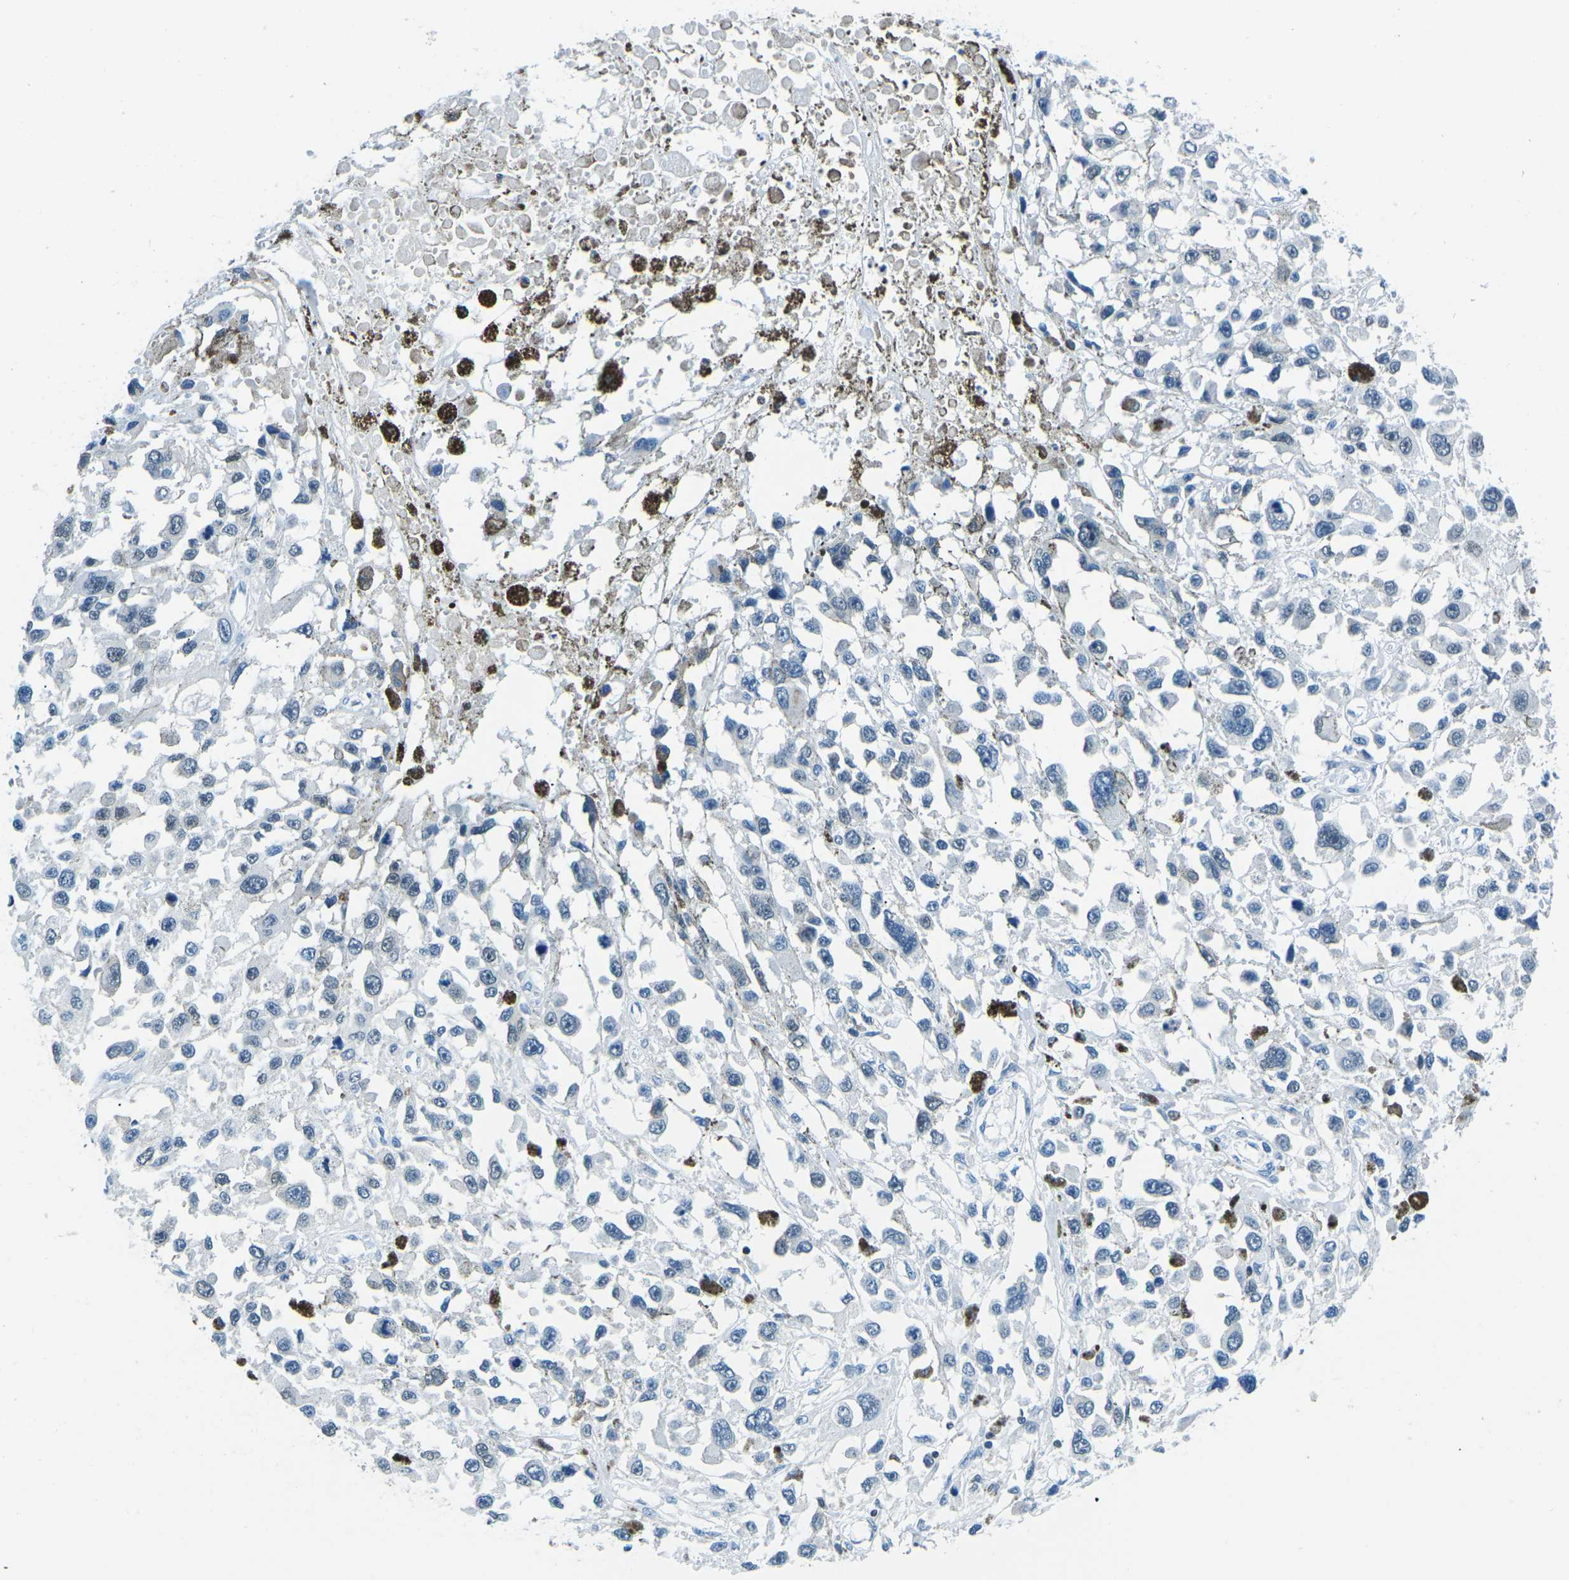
{"staining": {"intensity": "negative", "quantity": "none", "location": "none"}, "tissue": "melanoma", "cell_type": "Tumor cells", "image_type": "cancer", "snomed": [{"axis": "morphology", "description": "Malignant melanoma, Metastatic site"}, {"axis": "topography", "description": "Lymph node"}], "caption": "Tumor cells show no significant positivity in melanoma.", "gene": "CELF2", "patient": {"sex": "male", "age": 59}}